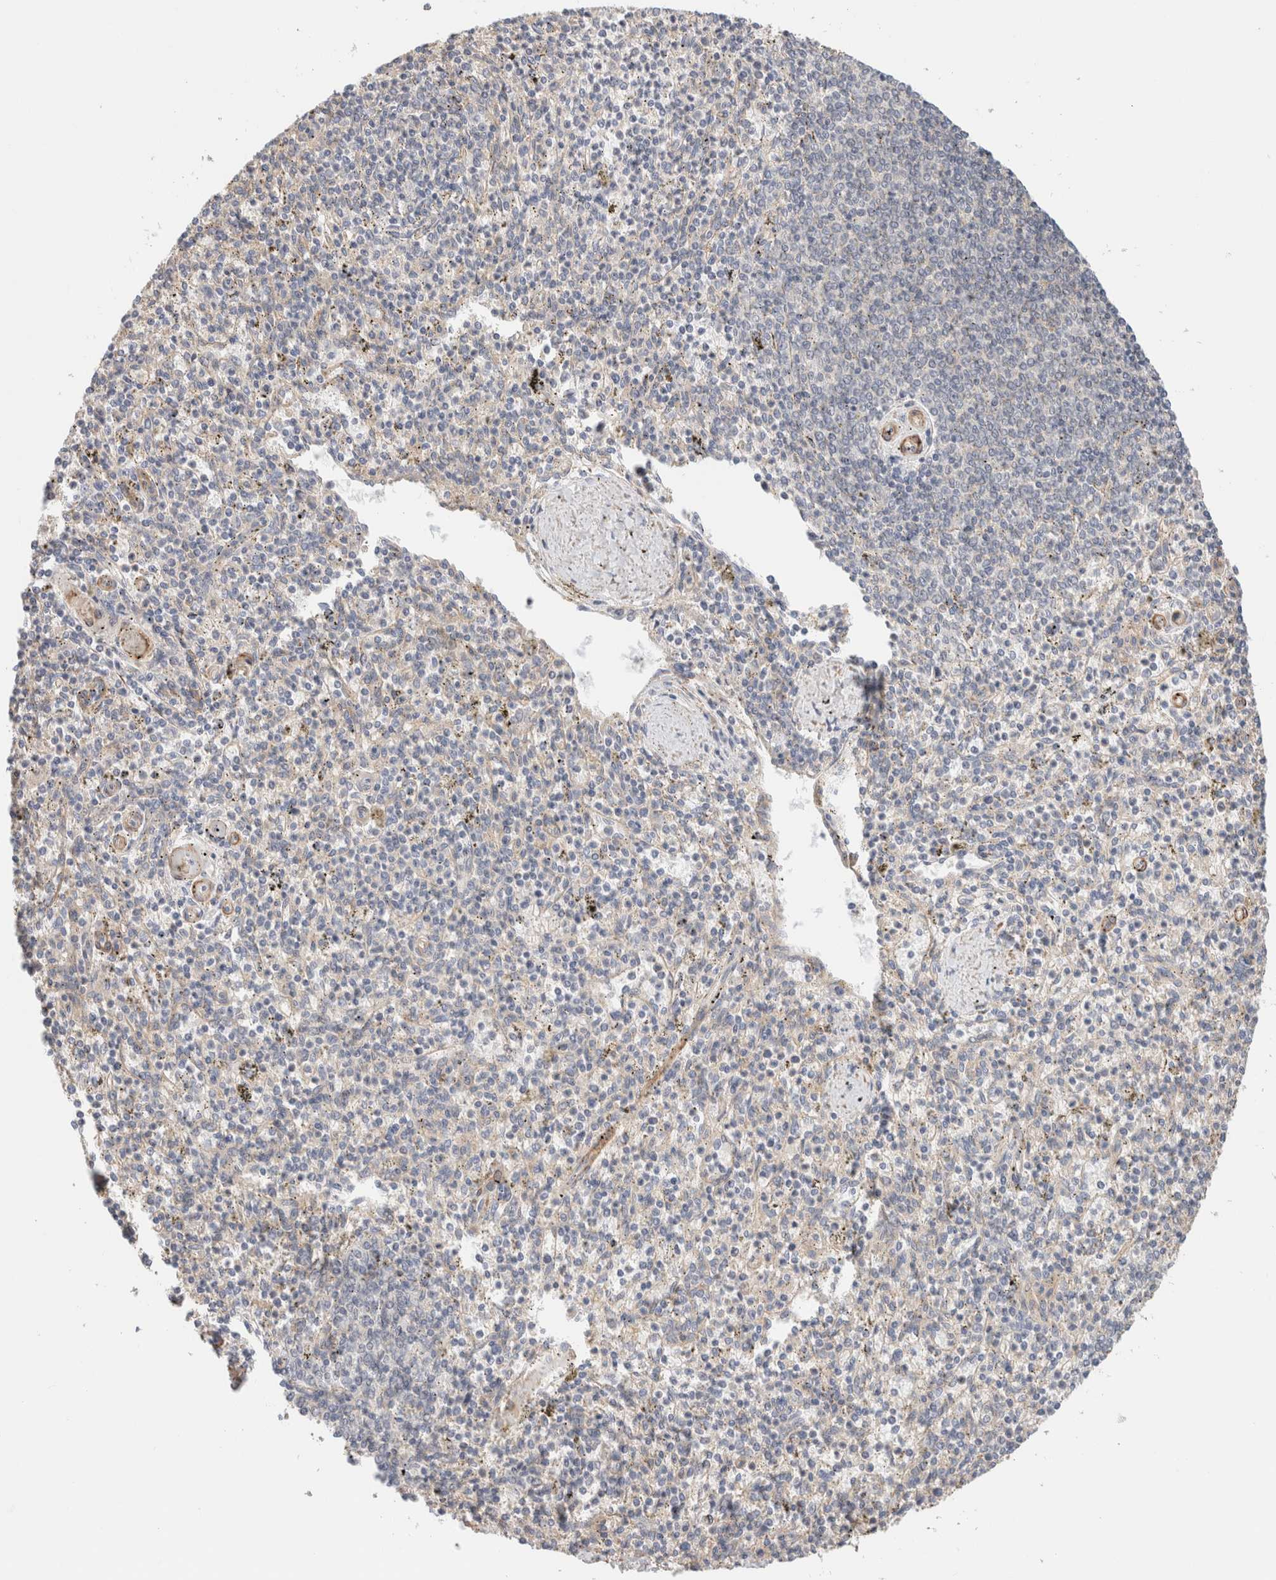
{"staining": {"intensity": "moderate", "quantity": "<25%", "location": "nuclear"}, "tissue": "spleen", "cell_type": "Cells in red pulp", "image_type": "normal", "snomed": [{"axis": "morphology", "description": "Normal tissue, NOS"}, {"axis": "topography", "description": "Spleen"}], "caption": "Spleen stained for a protein (brown) demonstrates moderate nuclear positive positivity in about <25% of cells in red pulp.", "gene": "ID3", "patient": {"sex": "male", "age": 72}}